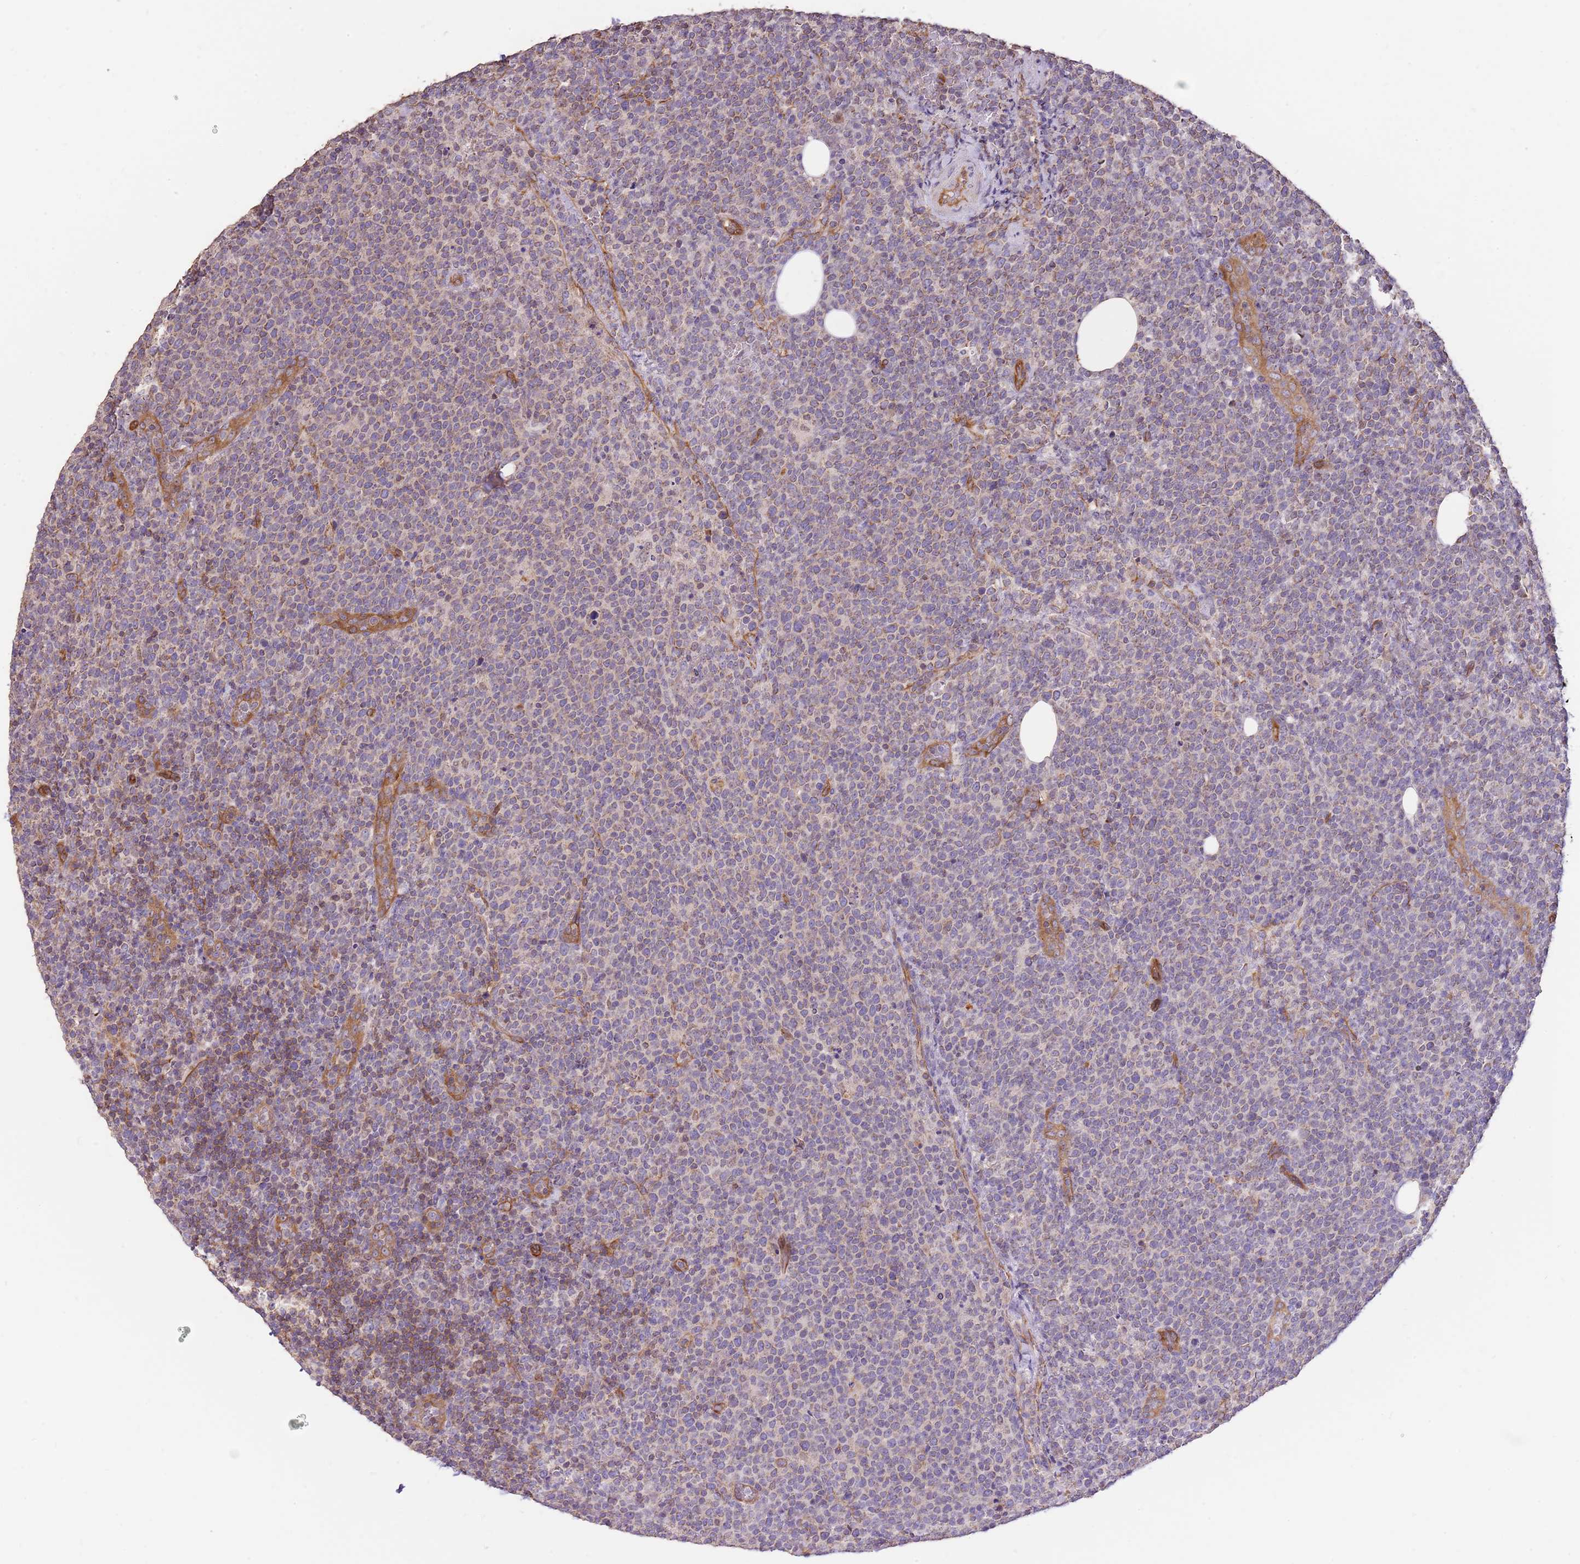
{"staining": {"intensity": "weak", "quantity": "25%-75%", "location": "cytoplasmic/membranous"}, "tissue": "lymphoma", "cell_type": "Tumor cells", "image_type": "cancer", "snomed": [{"axis": "morphology", "description": "Malignant lymphoma, non-Hodgkin's type, High grade"}, {"axis": "topography", "description": "Lymph node"}], "caption": "Weak cytoplasmic/membranous protein staining is seen in about 25%-75% of tumor cells in lymphoma. (brown staining indicates protein expression, while blue staining denotes nuclei).", "gene": "DOCK9", "patient": {"sex": "male", "age": 61}}